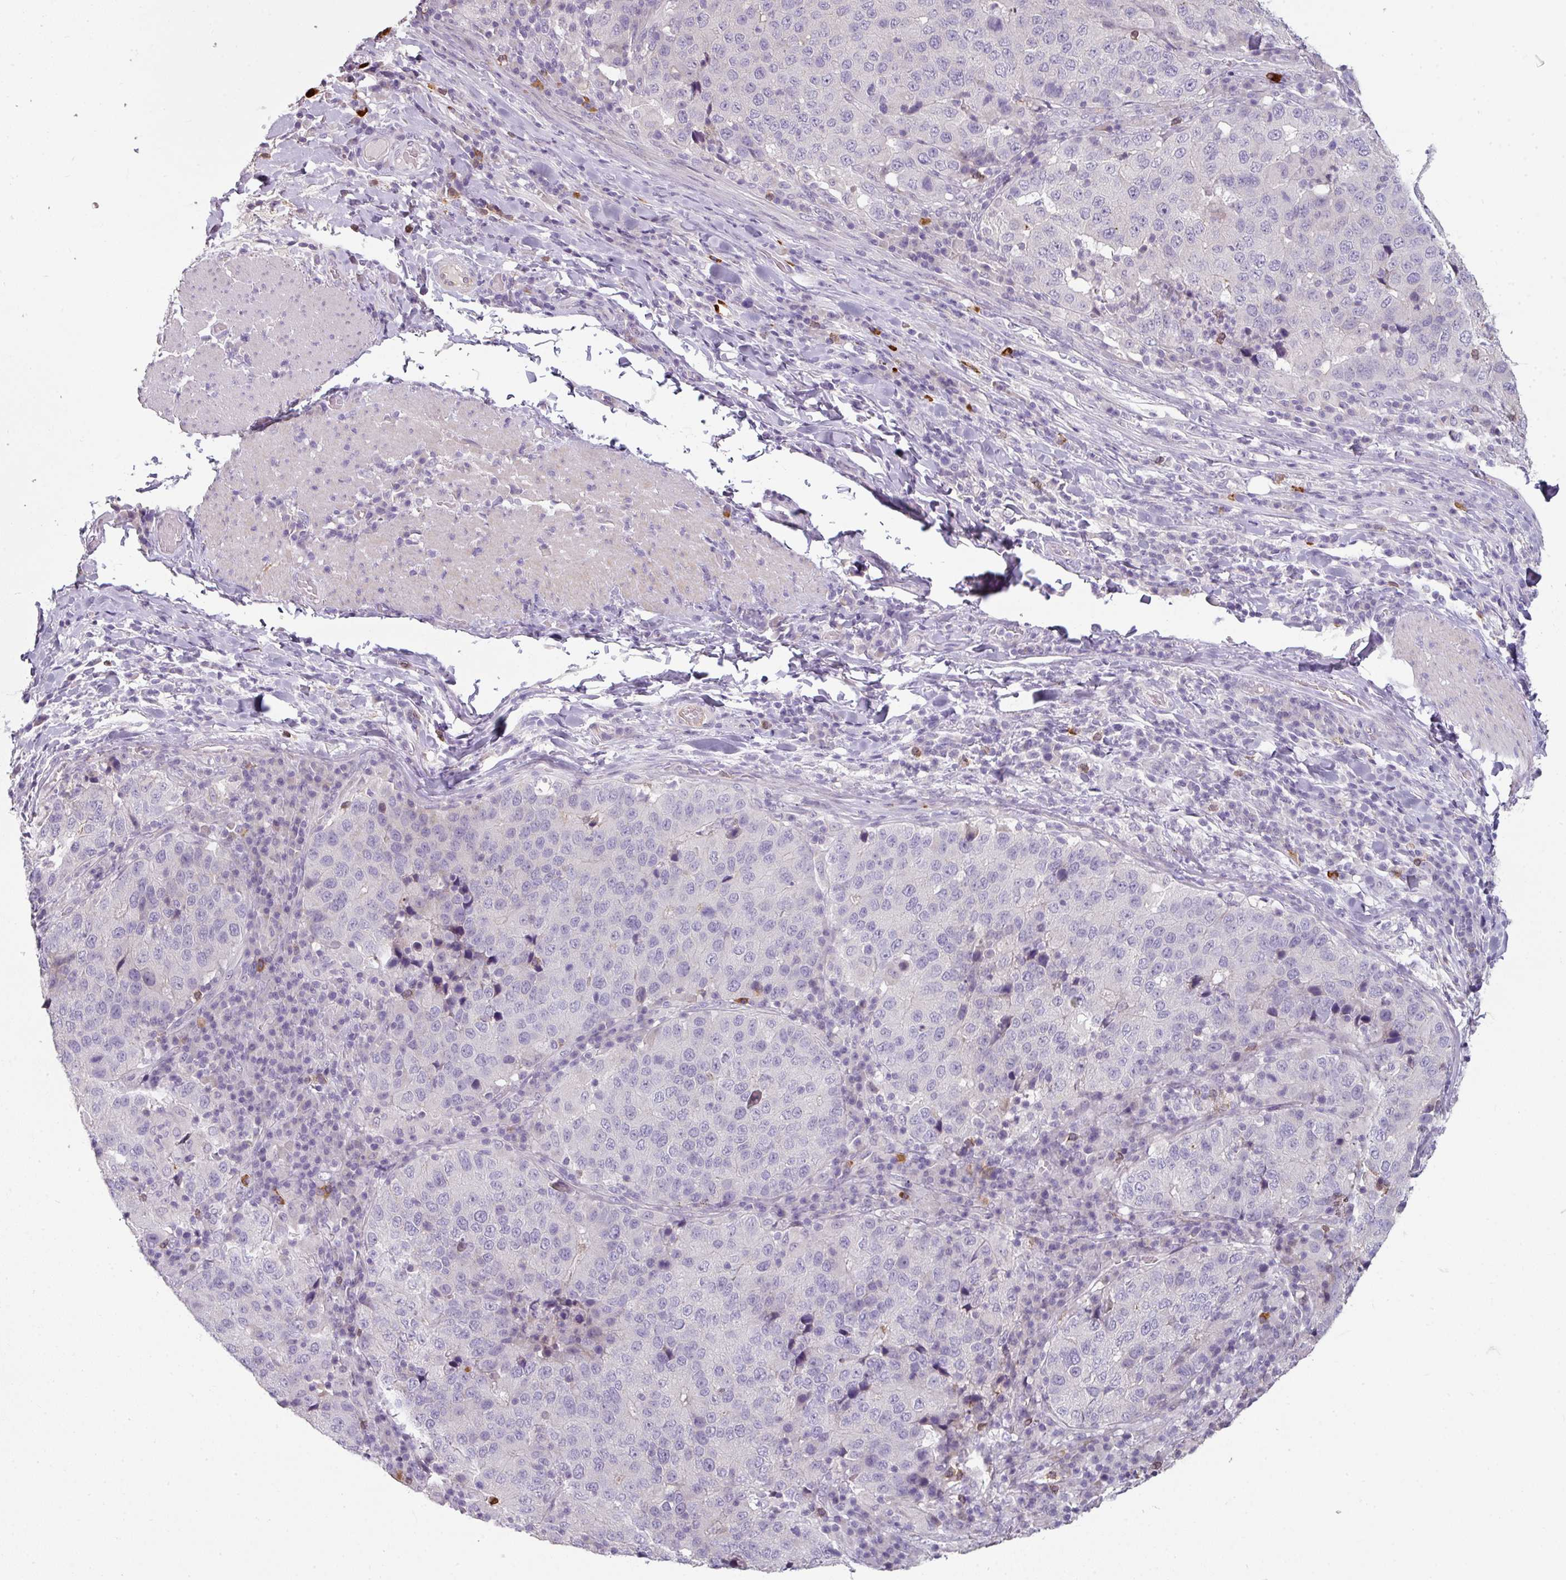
{"staining": {"intensity": "weak", "quantity": "<25%", "location": "cytoplasmic/membranous"}, "tissue": "stomach cancer", "cell_type": "Tumor cells", "image_type": "cancer", "snomed": [{"axis": "morphology", "description": "Adenocarcinoma, NOS"}, {"axis": "topography", "description": "Stomach"}], "caption": "Tumor cells show no significant protein positivity in stomach cancer (adenocarcinoma).", "gene": "FHAD1", "patient": {"sex": "male", "age": 71}}